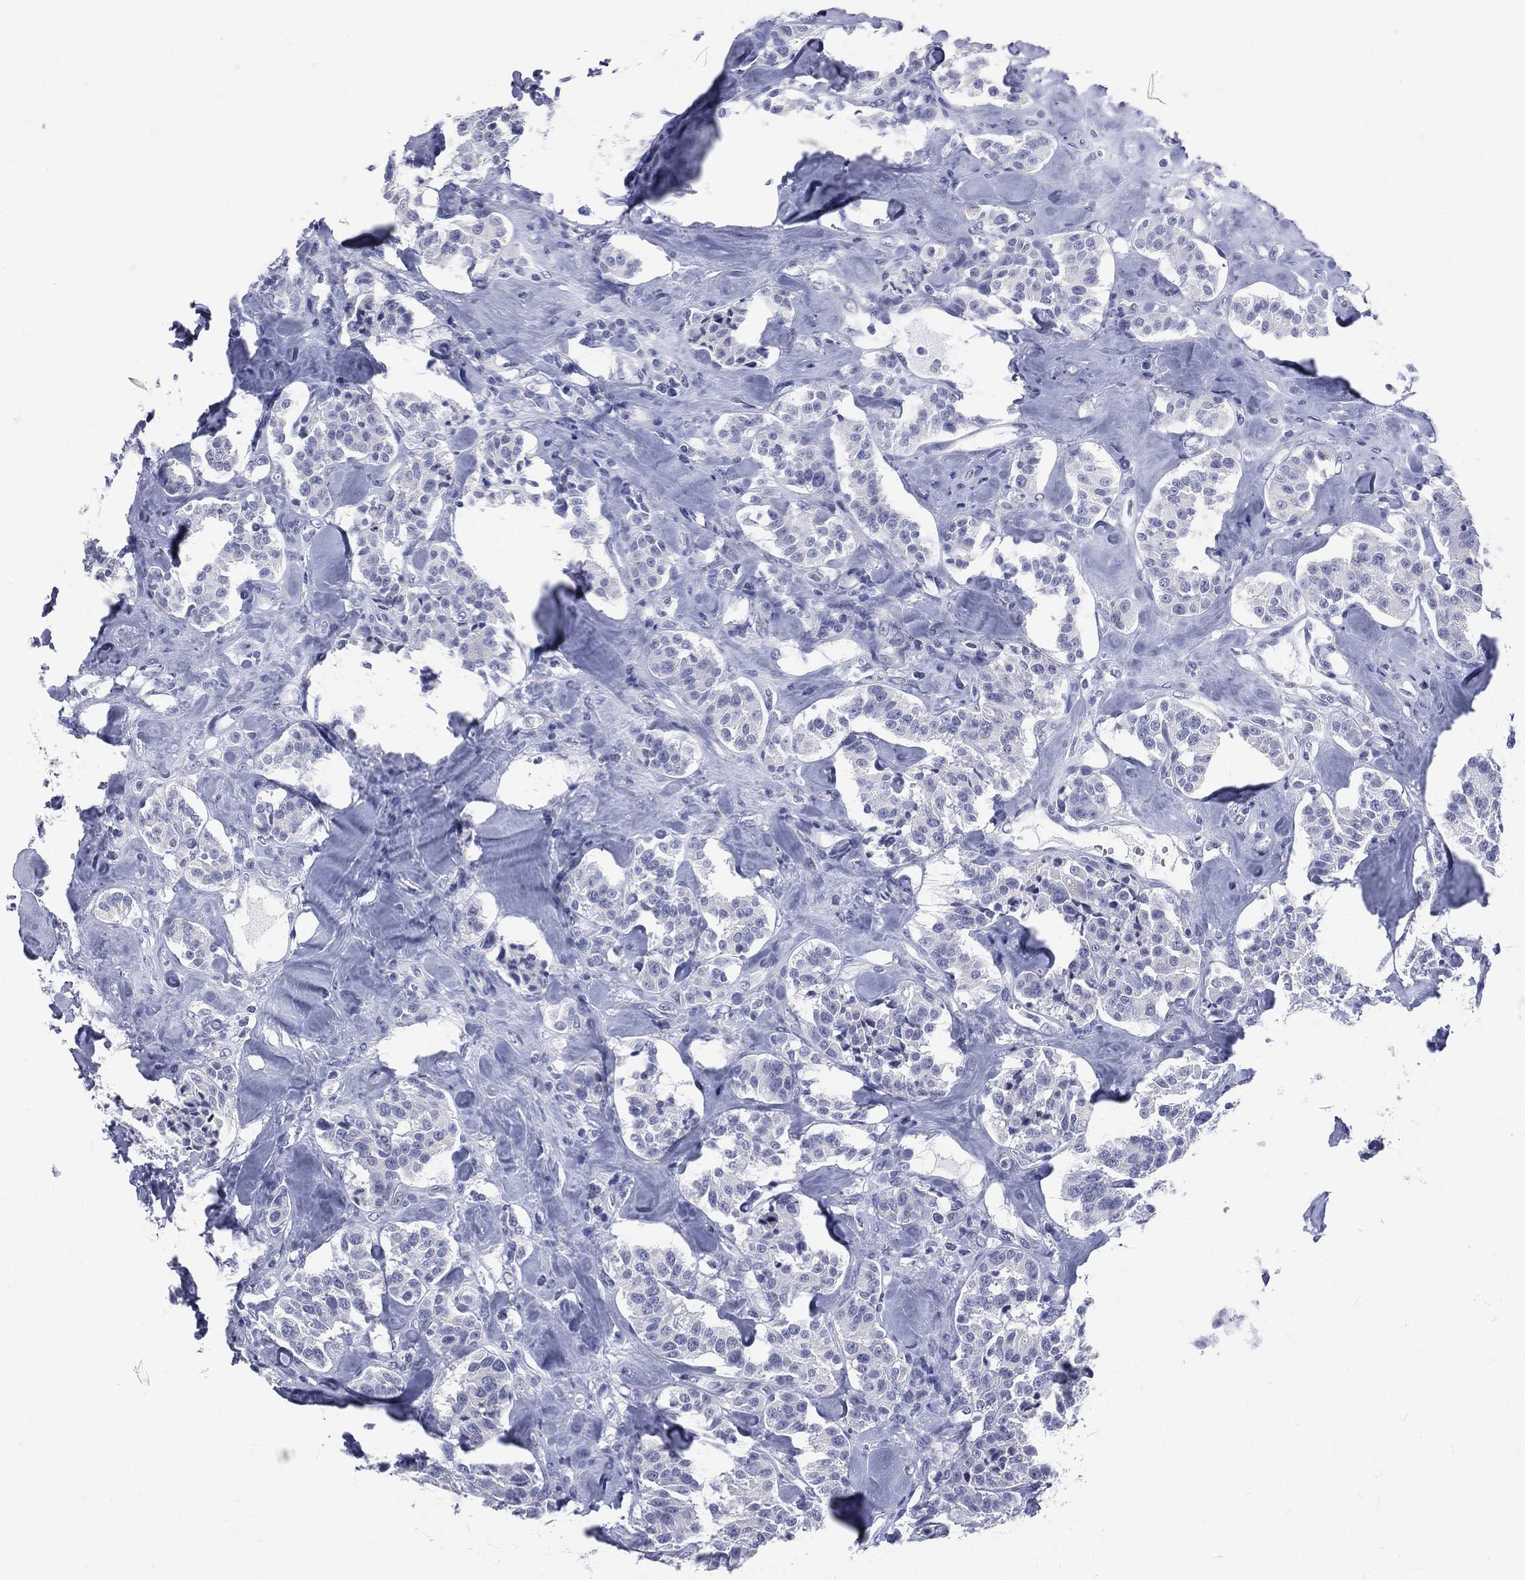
{"staining": {"intensity": "negative", "quantity": "none", "location": "none"}, "tissue": "carcinoid", "cell_type": "Tumor cells", "image_type": "cancer", "snomed": [{"axis": "morphology", "description": "Carcinoid, malignant, NOS"}, {"axis": "topography", "description": "Pancreas"}], "caption": "DAB (3,3'-diaminobenzidine) immunohistochemical staining of human carcinoid exhibits no significant staining in tumor cells. (DAB (3,3'-diaminobenzidine) immunohistochemistry with hematoxylin counter stain).", "gene": "MLLT10", "patient": {"sex": "male", "age": 41}}